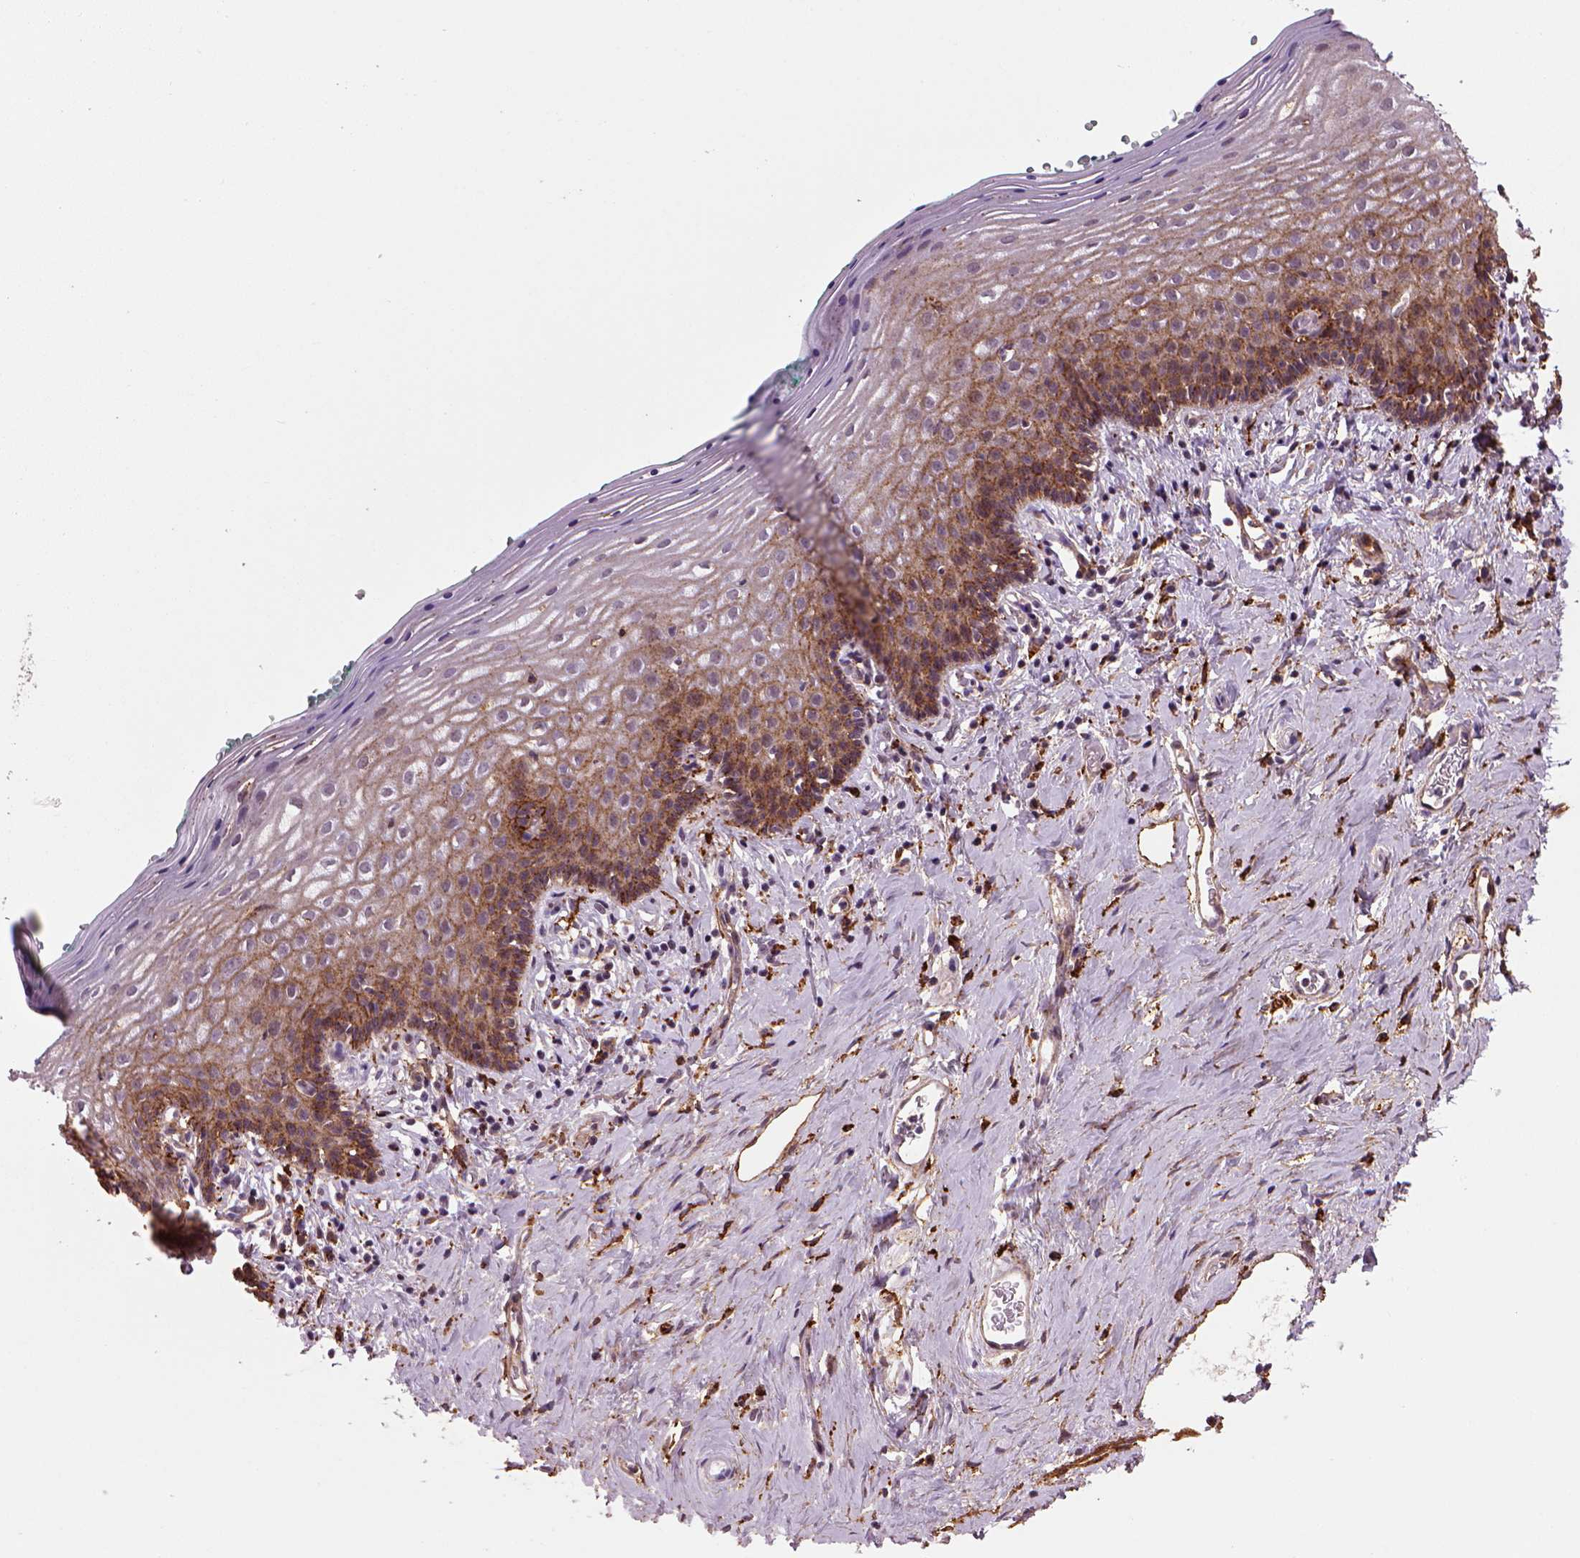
{"staining": {"intensity": "moderate", "quantity": ">75%", "location": "cytoplasmic/membranous"}, "tissue": "vagina", "cell_type": "Squamous epithelial cells", "image_type": "normal", "snomed": [{"axis": "morphology", "description": "Normal tissue, NOS"}, {"axis": "topography", "description": "Vagina"}], "caption": "Moderate cytoplasmic/membranous protein positivity is seen in approximately >75% of squamous epithelial cells in vagina.", "gene": "MARCKS", "patient": {"sex": "female", "age": 42}}